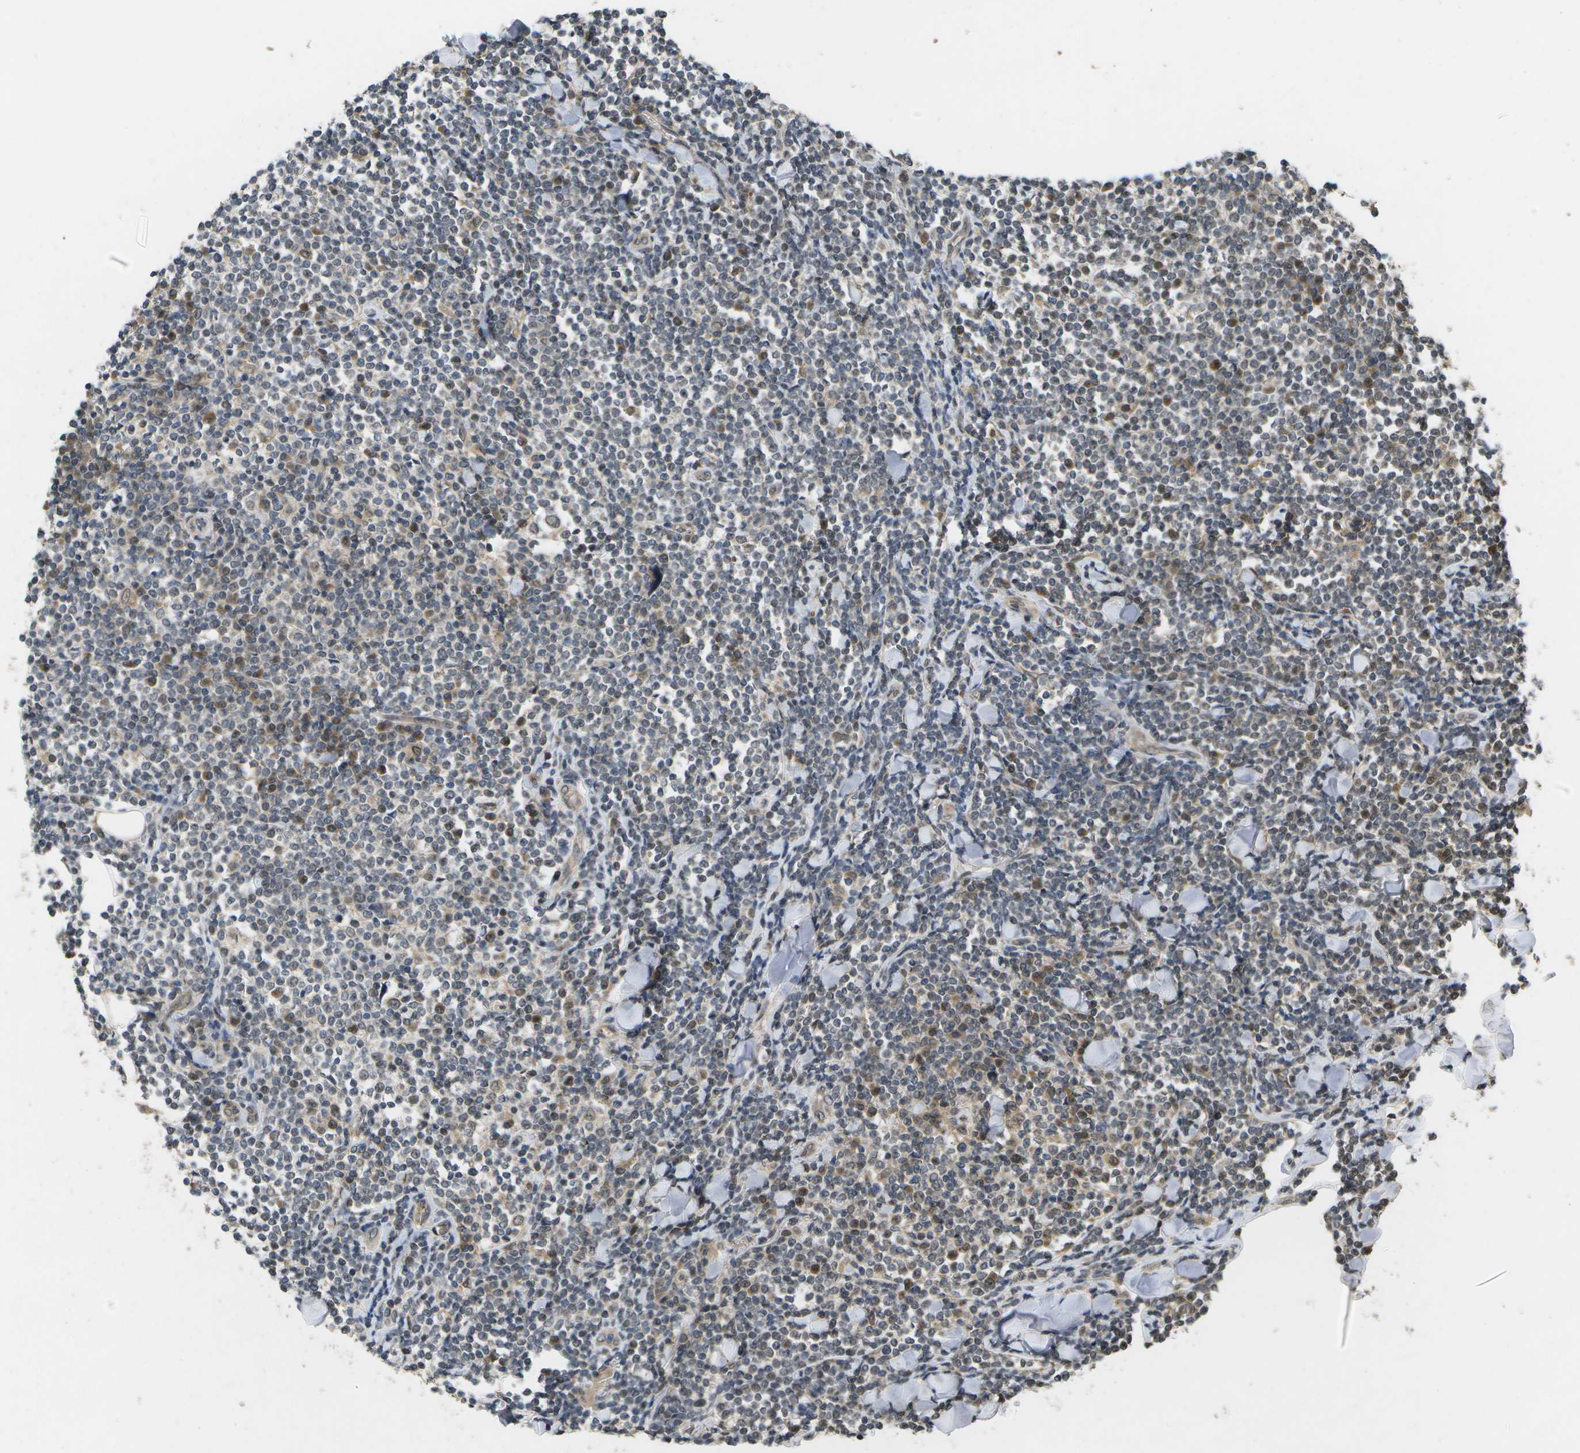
{"staining": {"intensity": "moderate", "quantity": "<25%", "location": "cytoplasmic/membranous"}, "tissue": "lymphoma", "cell_type": "Tumor cells", "image_type": "cancer", "snomed": [{"axis": "morphology", "description": "Malignant lymphoma, non-Hodgkin's type, Low grade"}, {"axis": "topography", "description": "Soft tissue"}], "caption": "Lymphoma tissue reveals moderate cytoplasmic/membranous positivity in about <25% of tumor cells (Brightfield microscopy of DAB IHC at high magnification).", "gene": "ALAS1", "patient": {"sex": "male", "age": 92}}